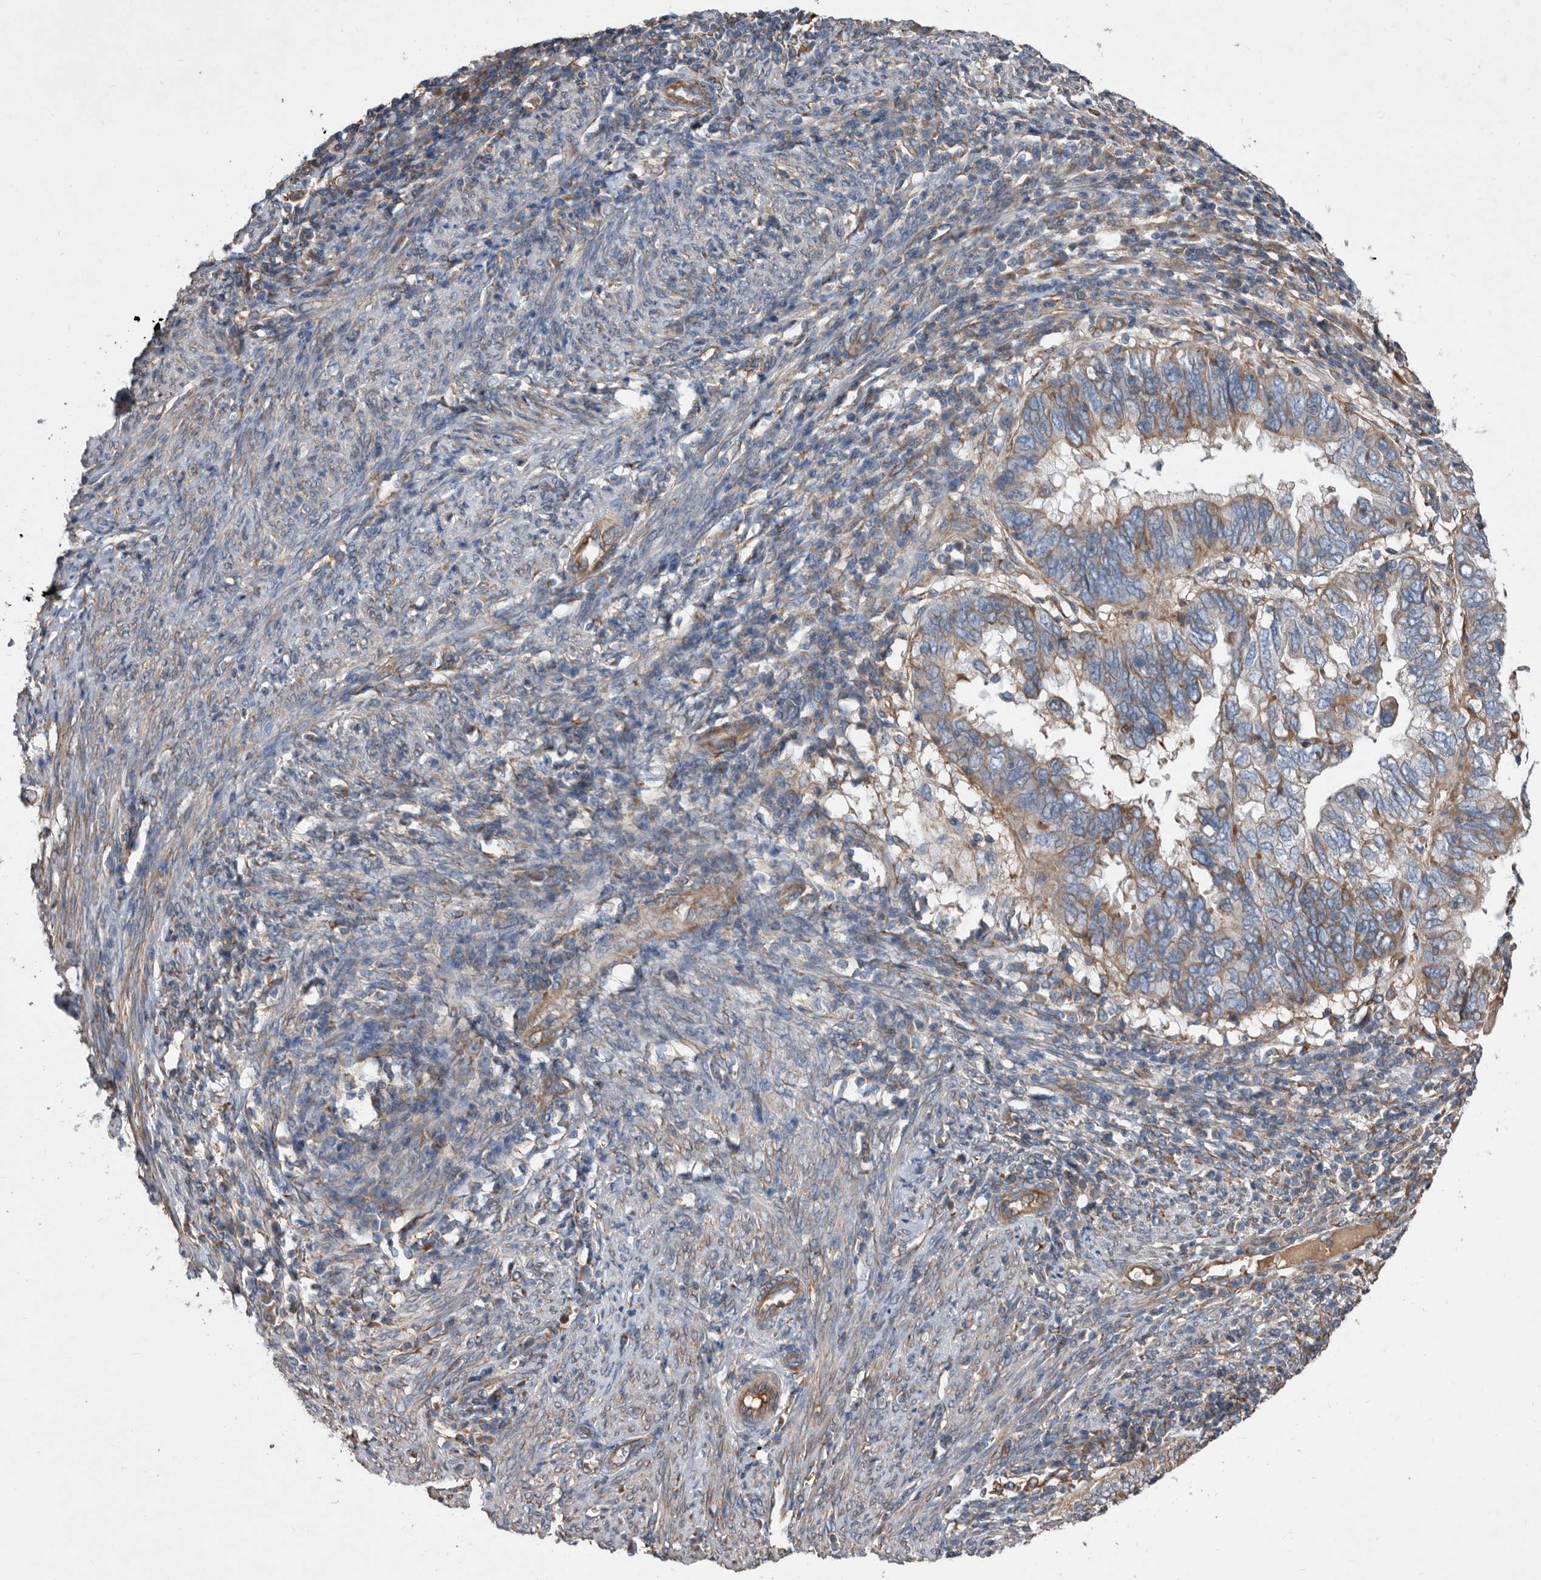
{"staining": {"intensity": "weak", "quantity": "<25%", "location": "cytoplasmic/membranous"}, "tissue": "endometrial cancer", "cell_type": "Tumor cells", "image_type": "cancer", "snomed": [{"axis": "morphology", "description": "Adenocarcinoma, NOS"}, {"axis": "topography", "description": "Uterus"}], "caption": "A micrograph of endometrial adenocarcinoma stained for a protein exhibits no brown staining in tumor cells.", "gene": "ATP13A3", "patient": {"sex": "female", "age": 77}}